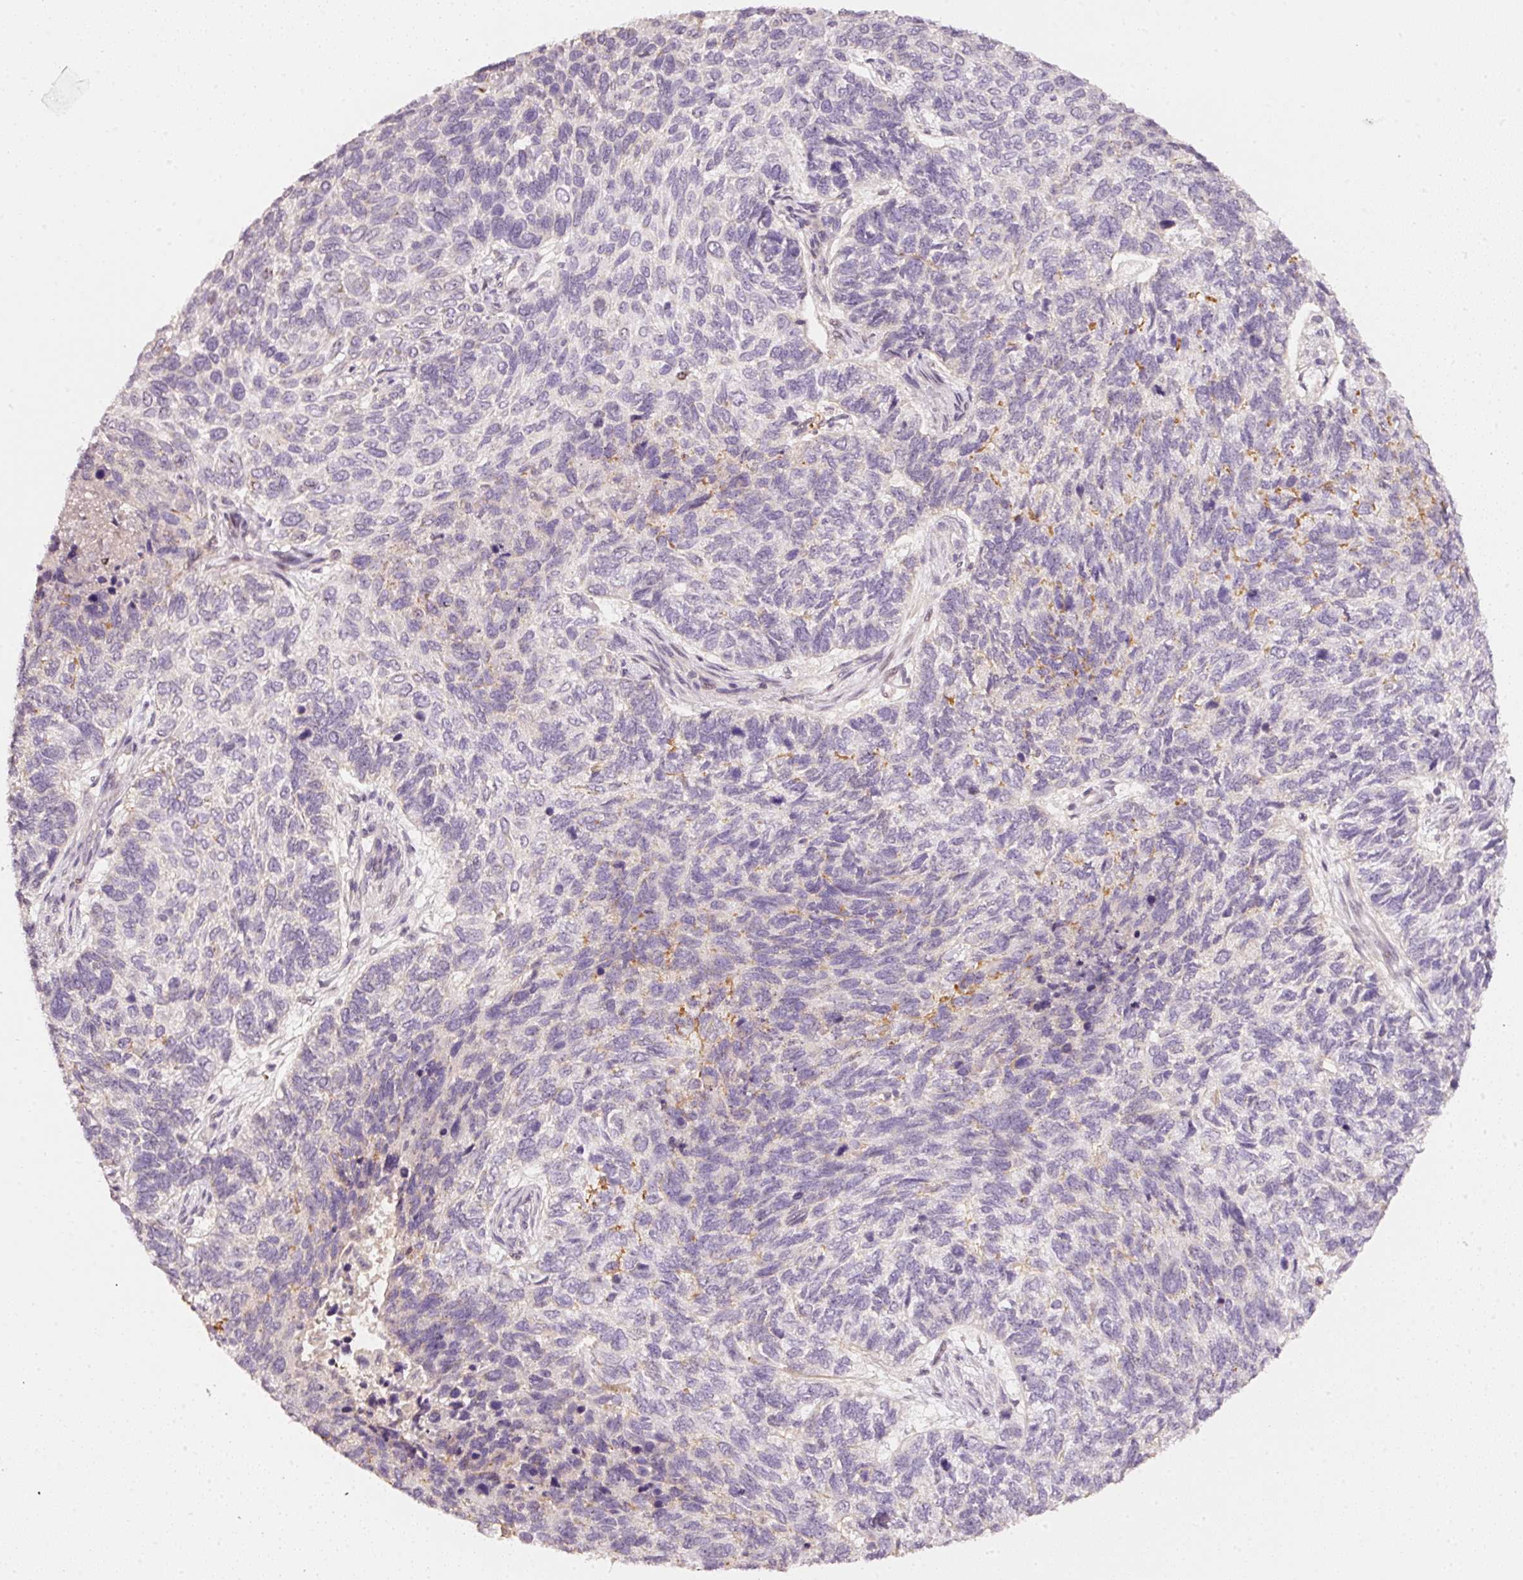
{"staining": {"intensity": "negative", "quantity": "none", "location": "none"}, "tissue": "skin cancer", "cell_type": "Tumor cells", "image_type": "cancer", "snomed": [{"axis": "morphology", "description": "Basal cell carcinoma"}, {"axis": "topography", "description": "Skin"}], "caption": "Immunohistochemistry (IHC) histopathology image of neoplastic tissue: human basal cell carcinoma (skin) stained with DAB (3,3'-diaminobenzidine) demonstrates no significant protein expression in tumor cells.", "gene": "TOB2", "patient": {"sex": "female", "age": 65}}